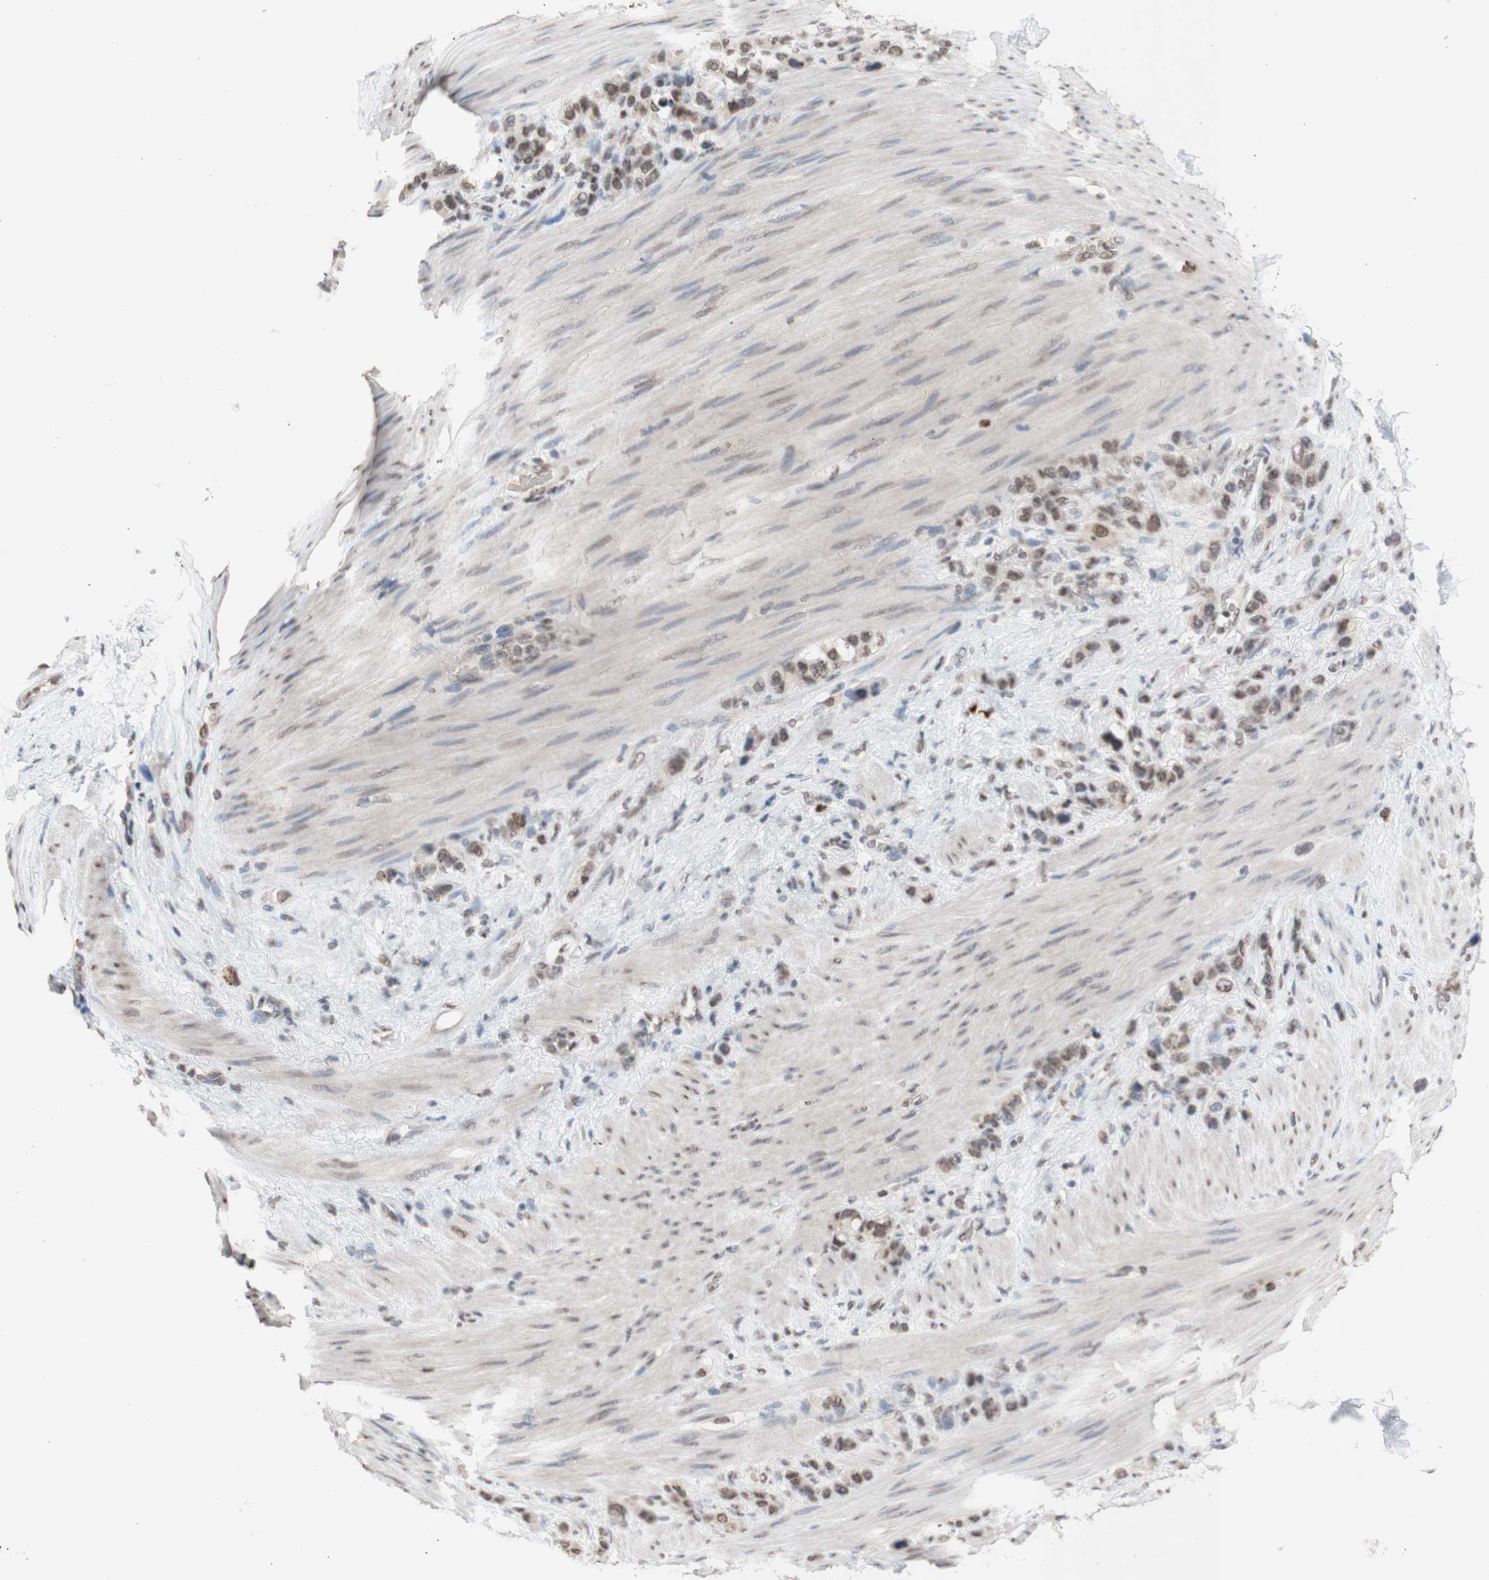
{"staining": {"intensity": "weak", "quantity": ">75%", "location": "nuclear"}, "tissue": "stomach cancer", "cell_type": "Tumor cells", "image_type": "cancer", "snomed": [{"axis": "morphology", "description": "Adenocarcinoma, NOS"}, {"axis": "morphology", "description": "Adenocarcinoma, High grade"}, {"axis": "topography", "description": "Stomach, upper"}, {"axis": "topography", "description": "Stomach, lower"}], "caption": "Tumor cells show low levels of weak nuclear expression in about >75% of cells in stomach cancer.", "gene": "SFPQ", "patient": {"sex": "female", "age": 65}}